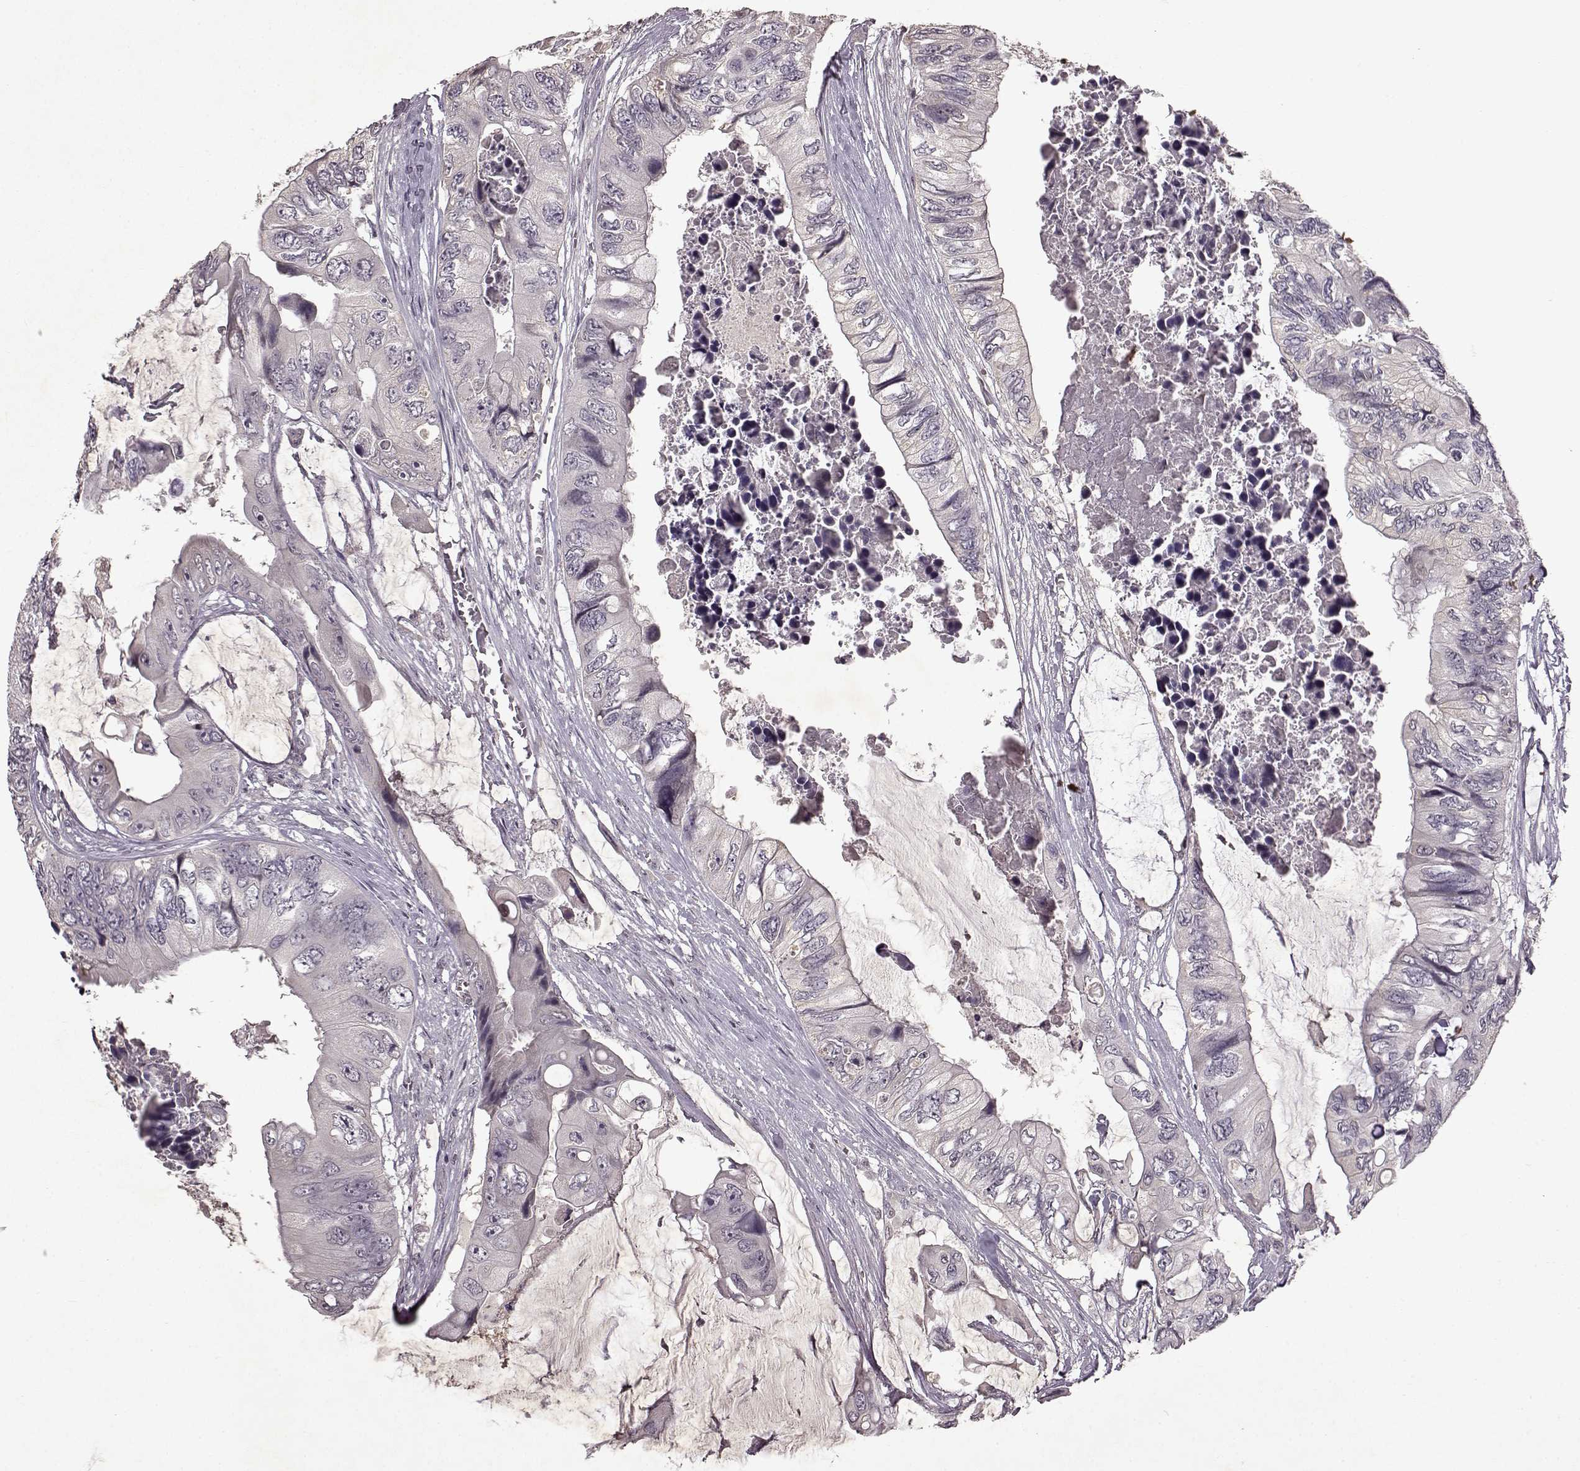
{"staining": {"intensity": "negative", "quantity": "none", "location": "none"}, "tissue": "colorectal cancer", "cell_type": "Tumor cells", "image_type": "cancer", "snomed": [{"axis": "morphology", "description": "Adenocarcinoma, NOS"}, {"axis": "topography", "description": "Rectum"}], "caption": "The micrograph exhibits no staining of tumor cells in colorectal cancer. (IHC, brightfield microscopy, high magnification).", "gene": "LHB", "patient": {"sex": "male", "age": 63}}